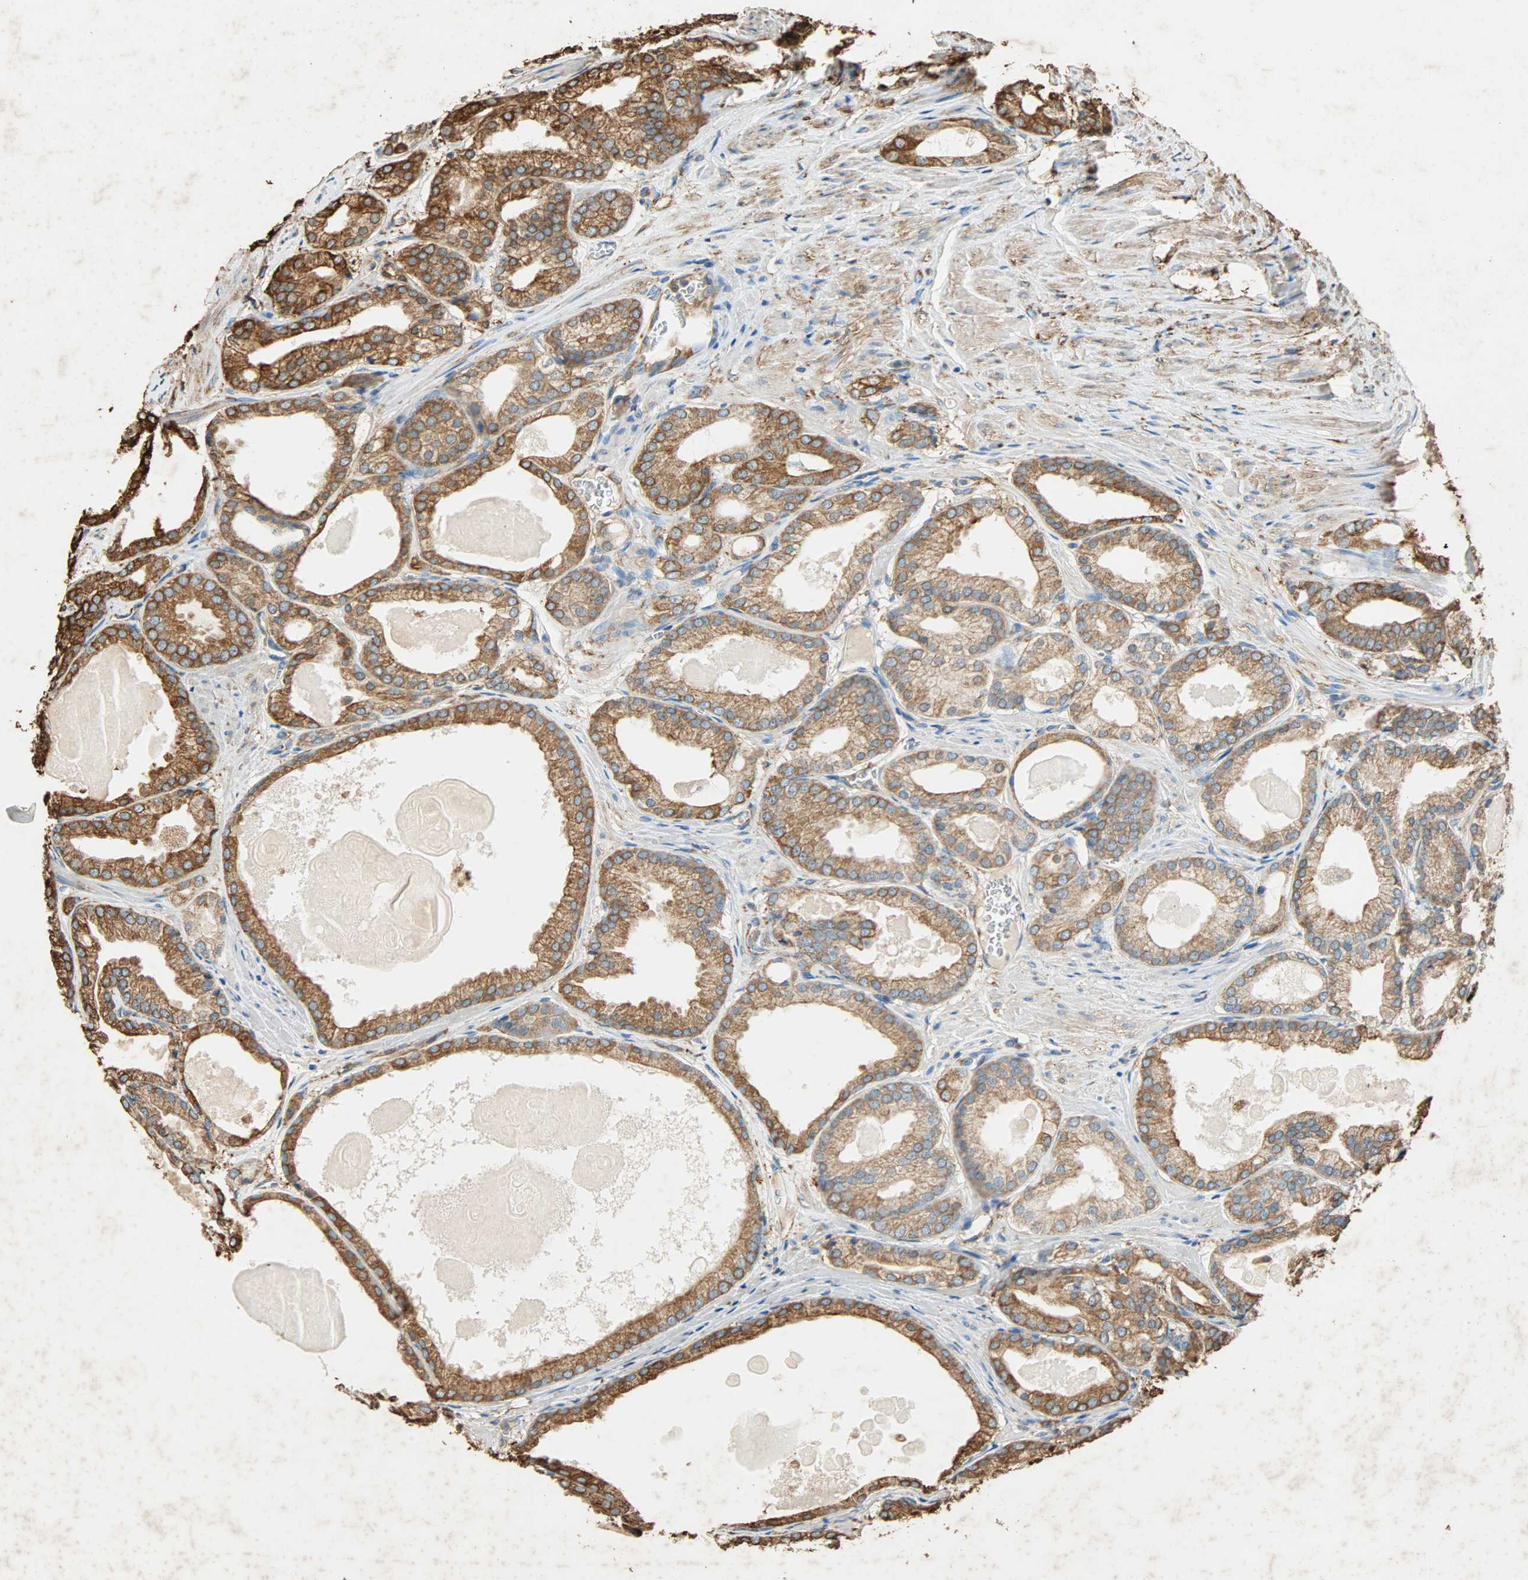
{"staining": {"intensity": "moderate", "quantity": ">75%", "location": "cytoplasmic/membranous"}, "tissue": "prostate cancer", "cell_type": "Tumor cells", "image_type": "cancer", "snomed": [{"axis": "morphology", "description": "Adenocarcinoma, High grade"}, {"axis": "topography", "description": "Prostate"}], "caption": "A photomicrograph of human high-grade adenocarcinoma (prostate) stained for a protein exhibits moderate cytoplasmic/membranous brown staining in tumor cells.", "gene": "HSP90B1", "patient": {"sex": "male", "age": 61}}